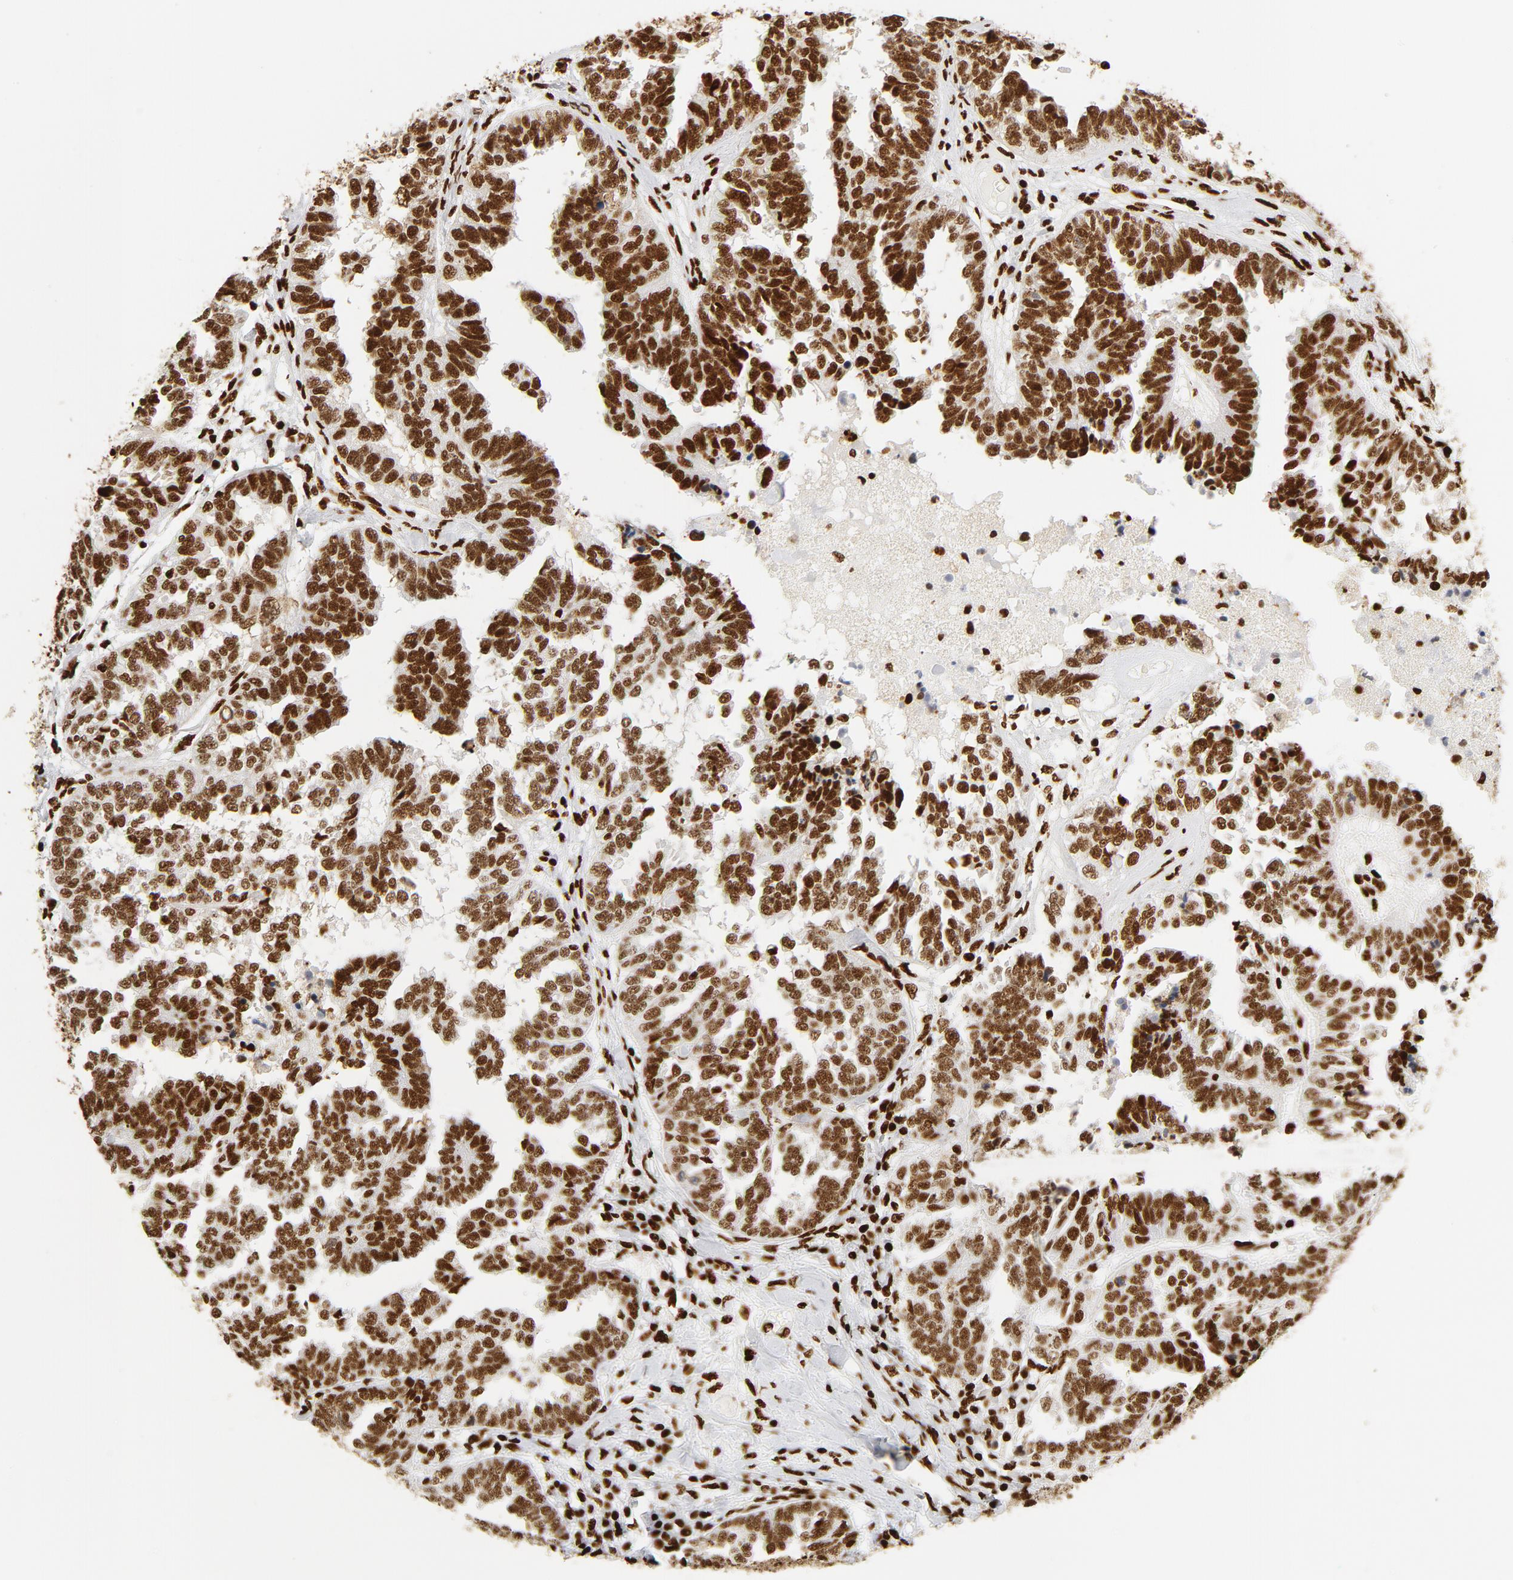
{"staining": {"intensity": "strong", "quantity": ">75%", "location": "cytoplasmic/membranous,nuclear"}, "tissue": "ovarian cancer", "cell_type": "Tumor cells", "image_type": "cancer", "snomed": [{"axis": "morphology", "description": "Cystadenocarcinoma, serous, NOS"}, {"axis": "topography", "description": "Ovary"}], "caption": "The image demonstrates staining of ovarian cancer (serous cystadenocarcinoma), revealing strong cytoplasmic/membranous and nuclear protein expression (brown color) within tumor cells. The staining is performed using DAB (3,3'-diaminobenzidine) brown chromogen to label protein expression. The nuclei are counter-stained blue using hematoxylin.", "gene": "XRCC6", "patient": {"sex": "female", "age": 82}}